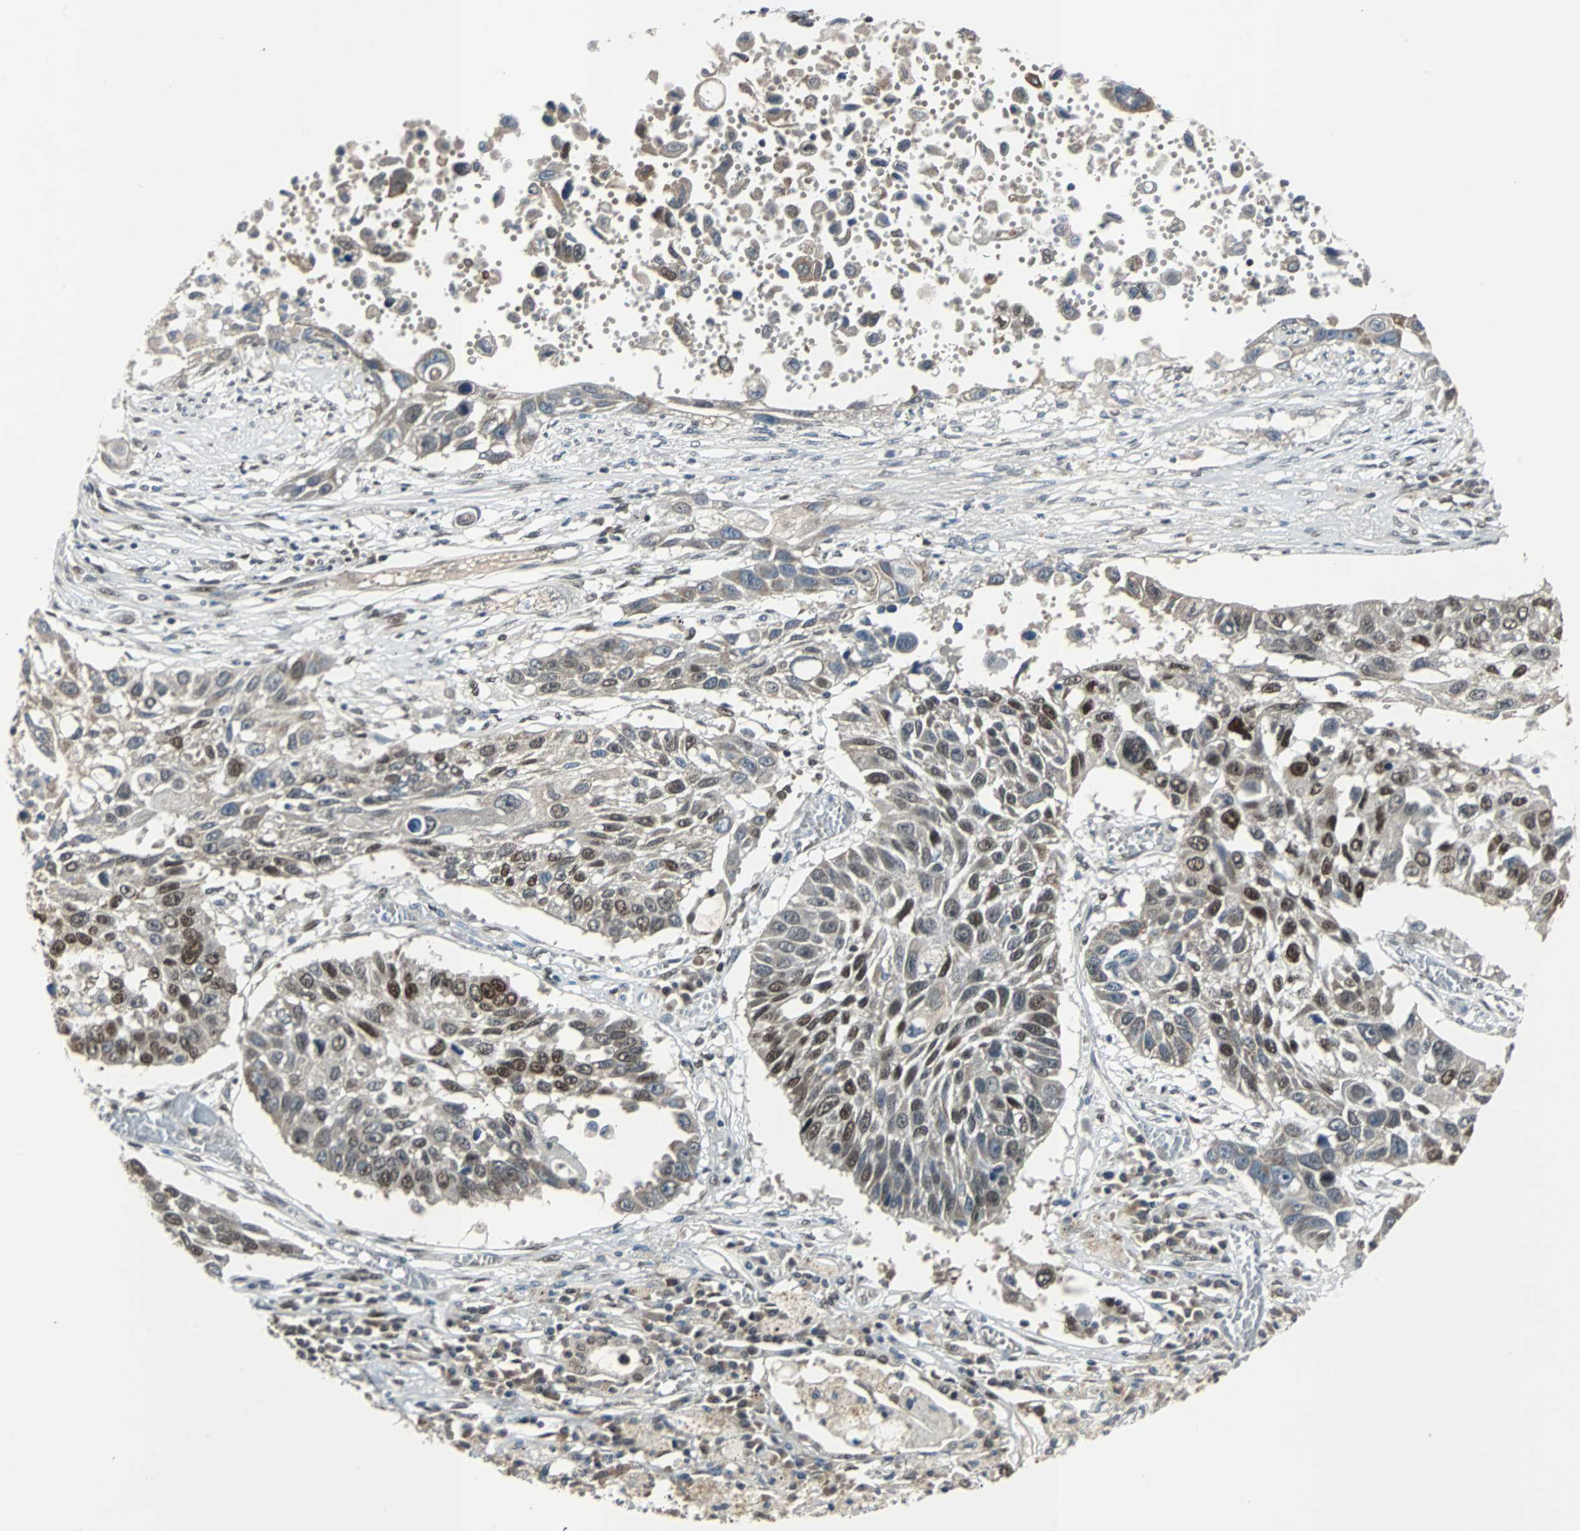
{"staining": {"intensity": "moderate", "quantity": ">75%", "location": "cytoplasmic/membranous,nuclear"}, "tissue": "lung cancer", "cell_type": "Tumor cells", "image_type": "cancer", "snomed": [{"axis": "morphology", "description": "Squamous cell carcinoma, NOS"}, {"axis": "topography", "description": "Lung"}], "caption": "An image showing moderate cytoplasmic/membranous and nuclear positivity in about >75% of tumor cells in lung cancer, as visualized by brown immunohistochemical staining.", "gene": "ZHX2", "patient": {"sex": "male", "age": 71}}